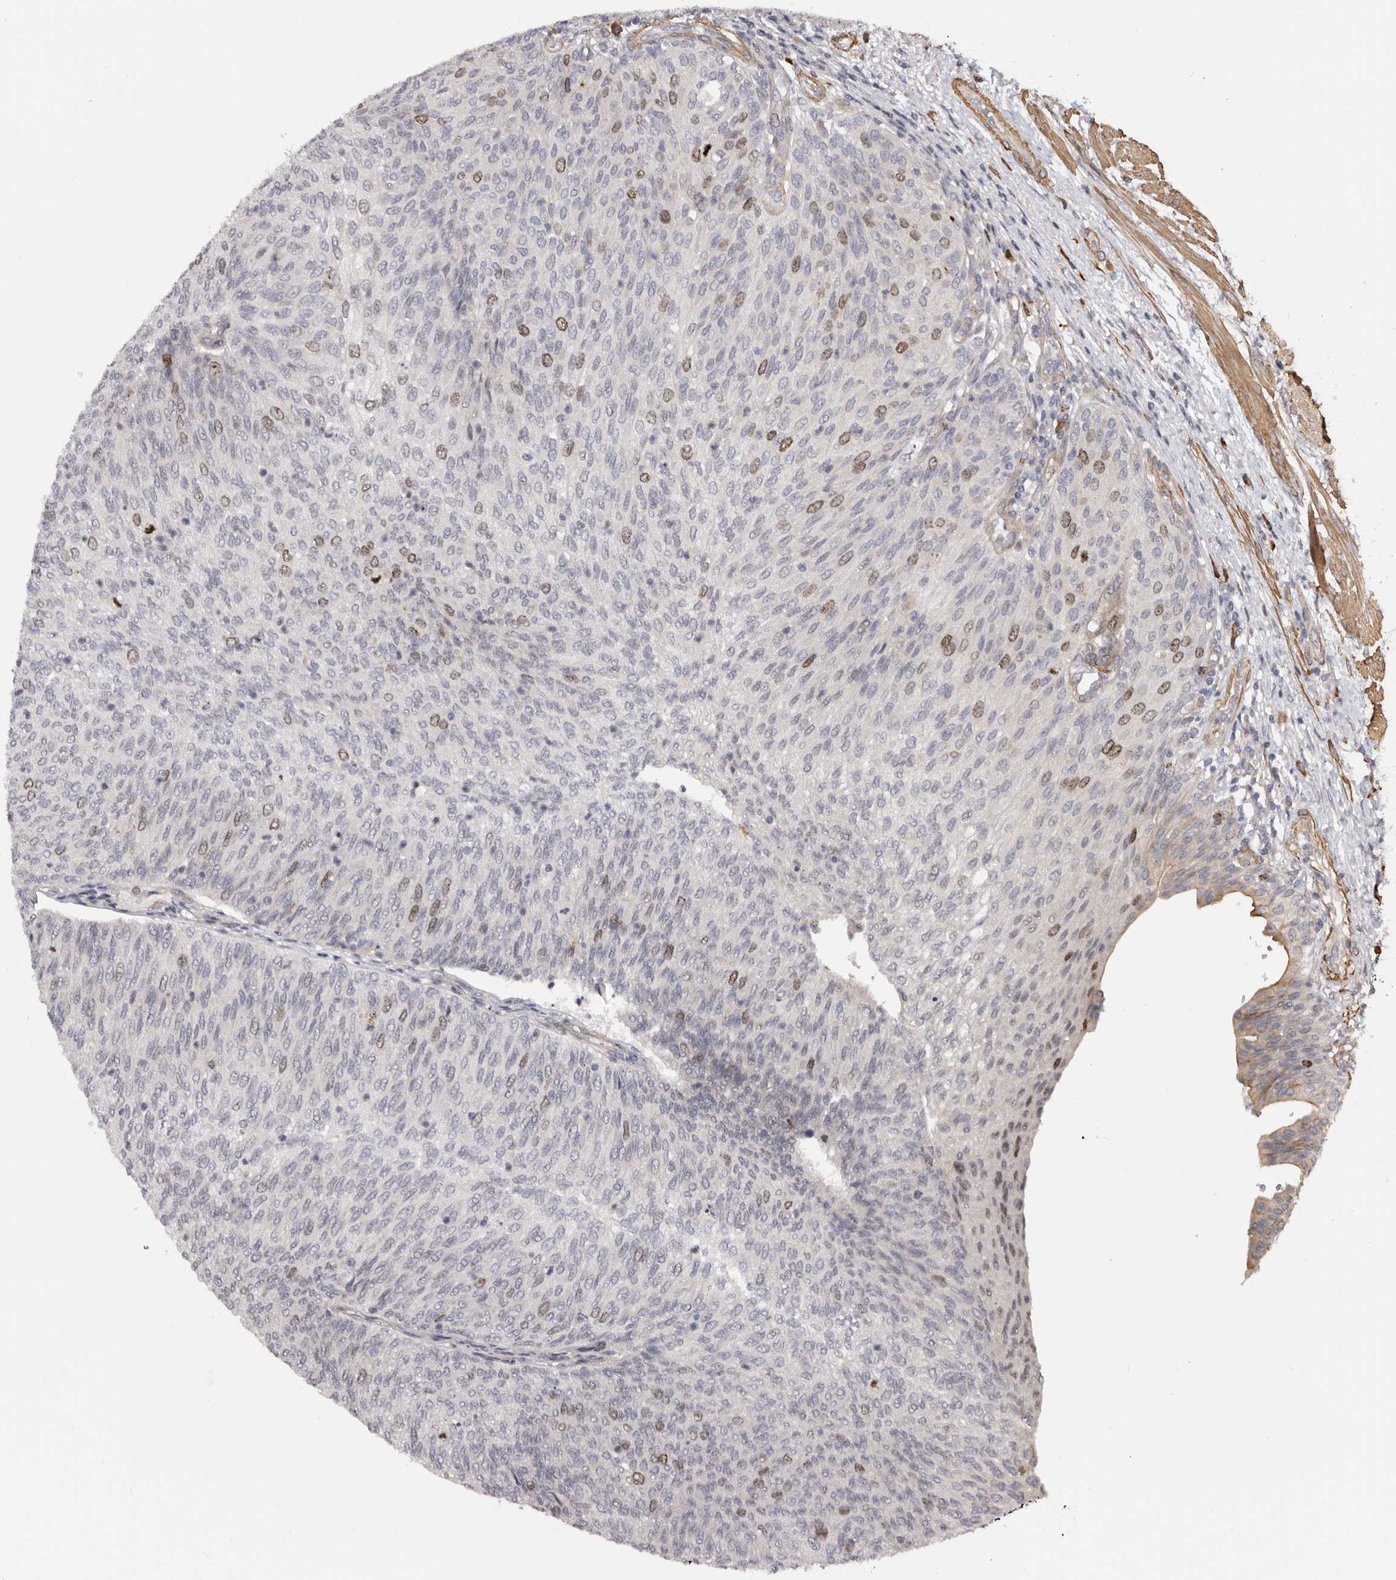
{"staining": {"intensity": "moderate", "quantity": "<25%", "location": "nuclear"}, "tissue": "urothelial cancer", "cell_type": "Tumor cells", "image_type": "cancer", "snomed": [{"axis": "morphology", "description": "Urothelial carcinoma, Low grade"}, {"axis": "topography", "description": "Urinary bladder"}], "caption": "Protein staining reveals moderate nuclear staining in approximately <25% of tumor cells in urothelial carcinoma (low-grade). Using DAB (3,3'-diaminobenzidine) (brown) and hematoxylin (blue) stains, captured at high magnification using brightfield microscopy.", "gene": "CDCA8", "patient": {"sex": "female", "age": 79}}